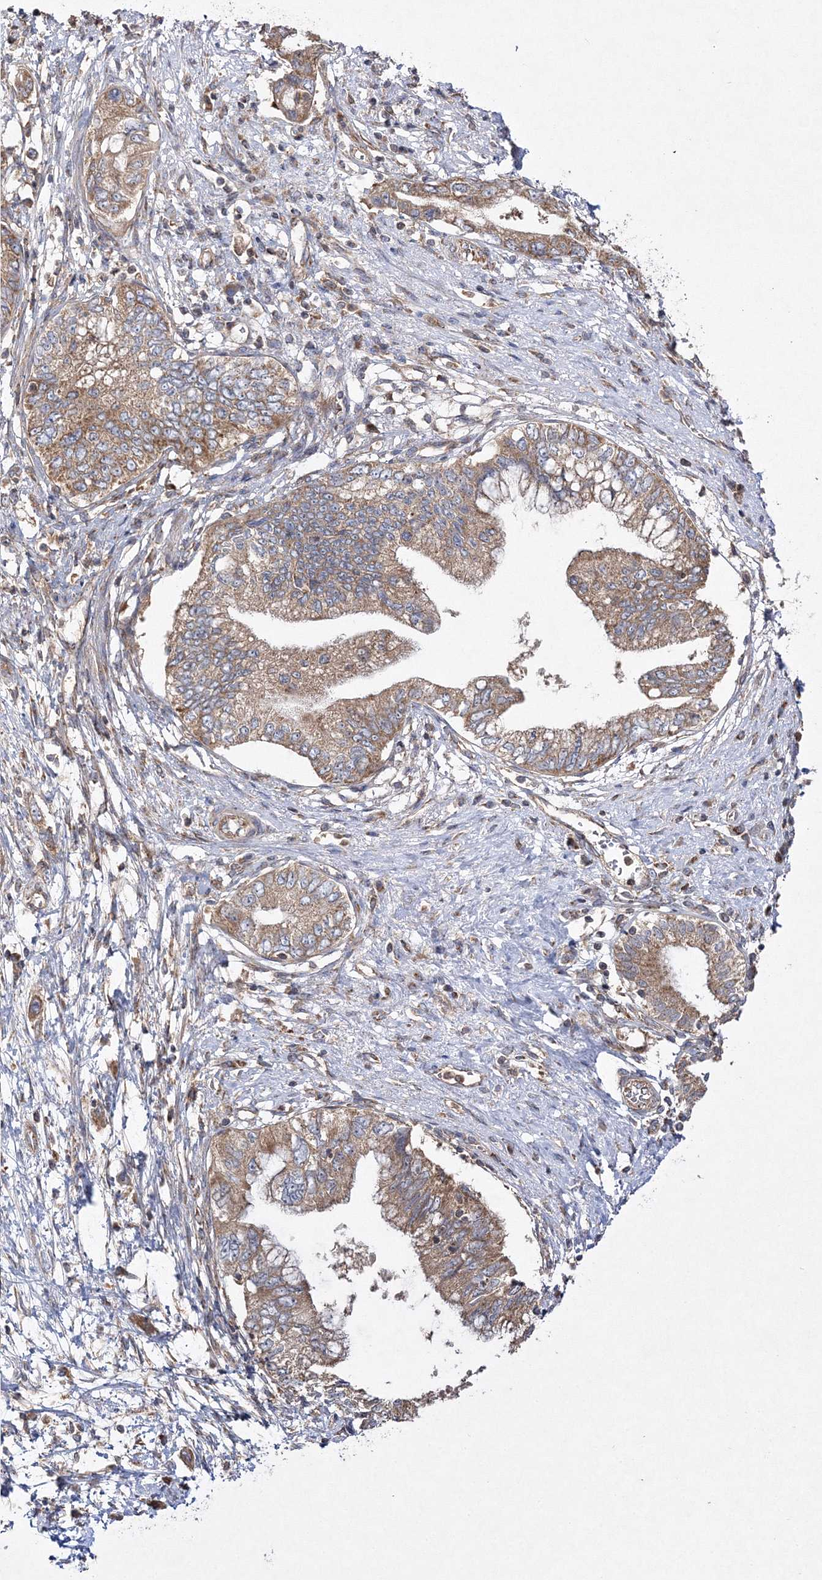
{"staining": {"intensity": "moderate", "quantity": ">75%", "location": "cytoplasmic/membranous"}, "tissue": "pancreatic cancer", "cell_type": "Tumor cells", "image_type": "cancer", "snomed": [{"axis": "morphology", "description": "Adenocarcinoma, NOS"}, {"axis": "topography", "description": "Pancreas"}], "caption": "This micrograph reveals IHC staining of adenocarcinoma (pancreatic), with medium moderate cytoplasmic/membranous positivity in about >75% of tumor cells.", "gene": "DNAJC13", "patient": {"sex": "female", "age": 73}}